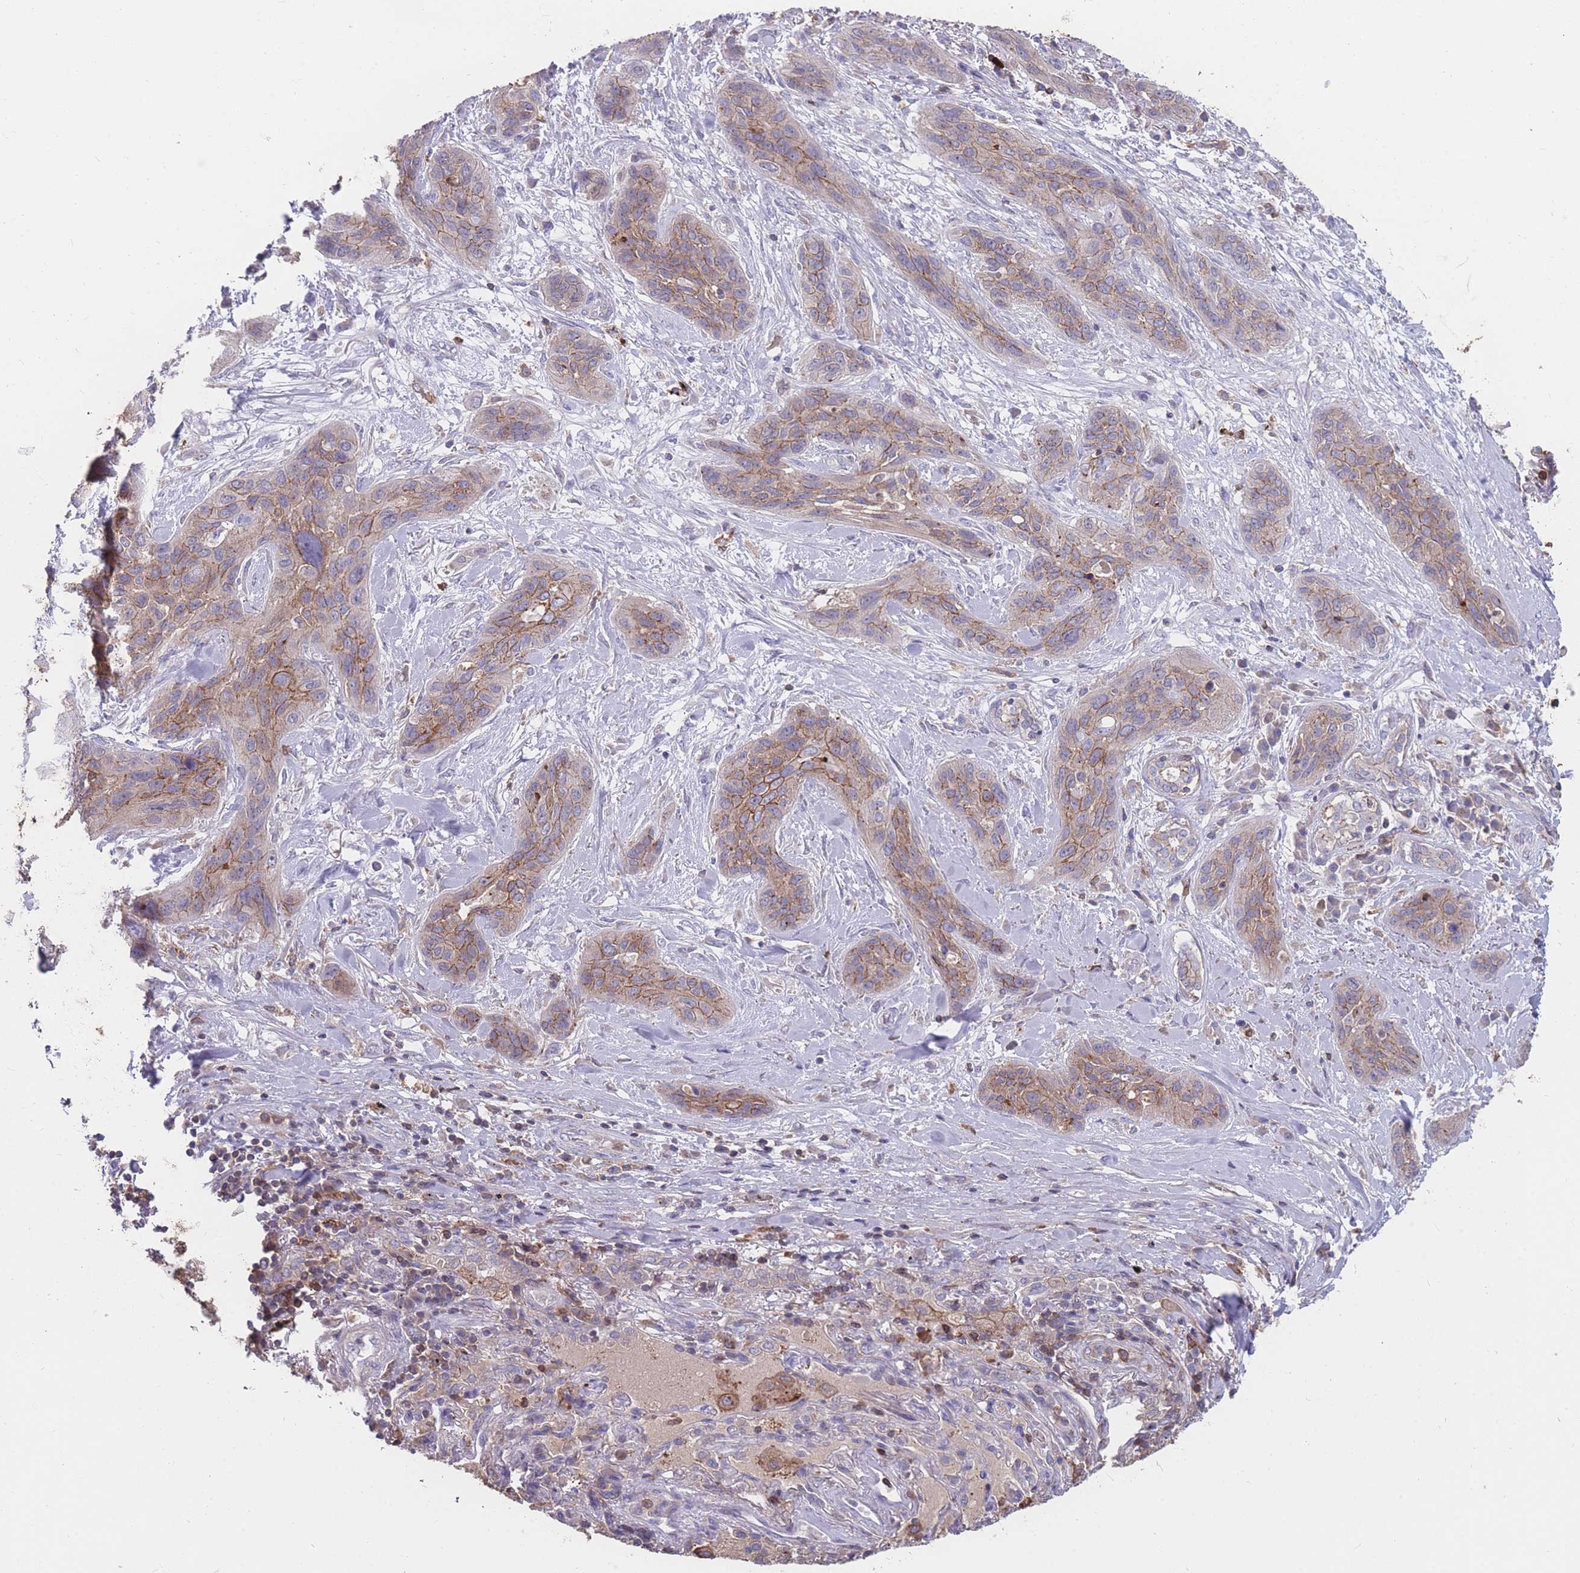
{"staining": {"intensity": "moderate", "quantity": "25%-75%", "location": "cytoplasmic/membranous"}, "tissue": "lung cancer", "cell_type": "Tumor cells", "image_type": "cancer", "snomed": [{"axis": "morphology", "description": "Squamous cell carcinoma, NOS"}, {"axis": "topography", "description": "Lung"}], "caption": "This micrograph displays immunohistochemistry (IHC) staining of human squamous cell carcinoma (lung), with medium moderate cytoplasmic/membranous staining in about 25%-75% of tumor cells.", "gene": "CD33", "patient": {"sex": "female", "age": 70}}